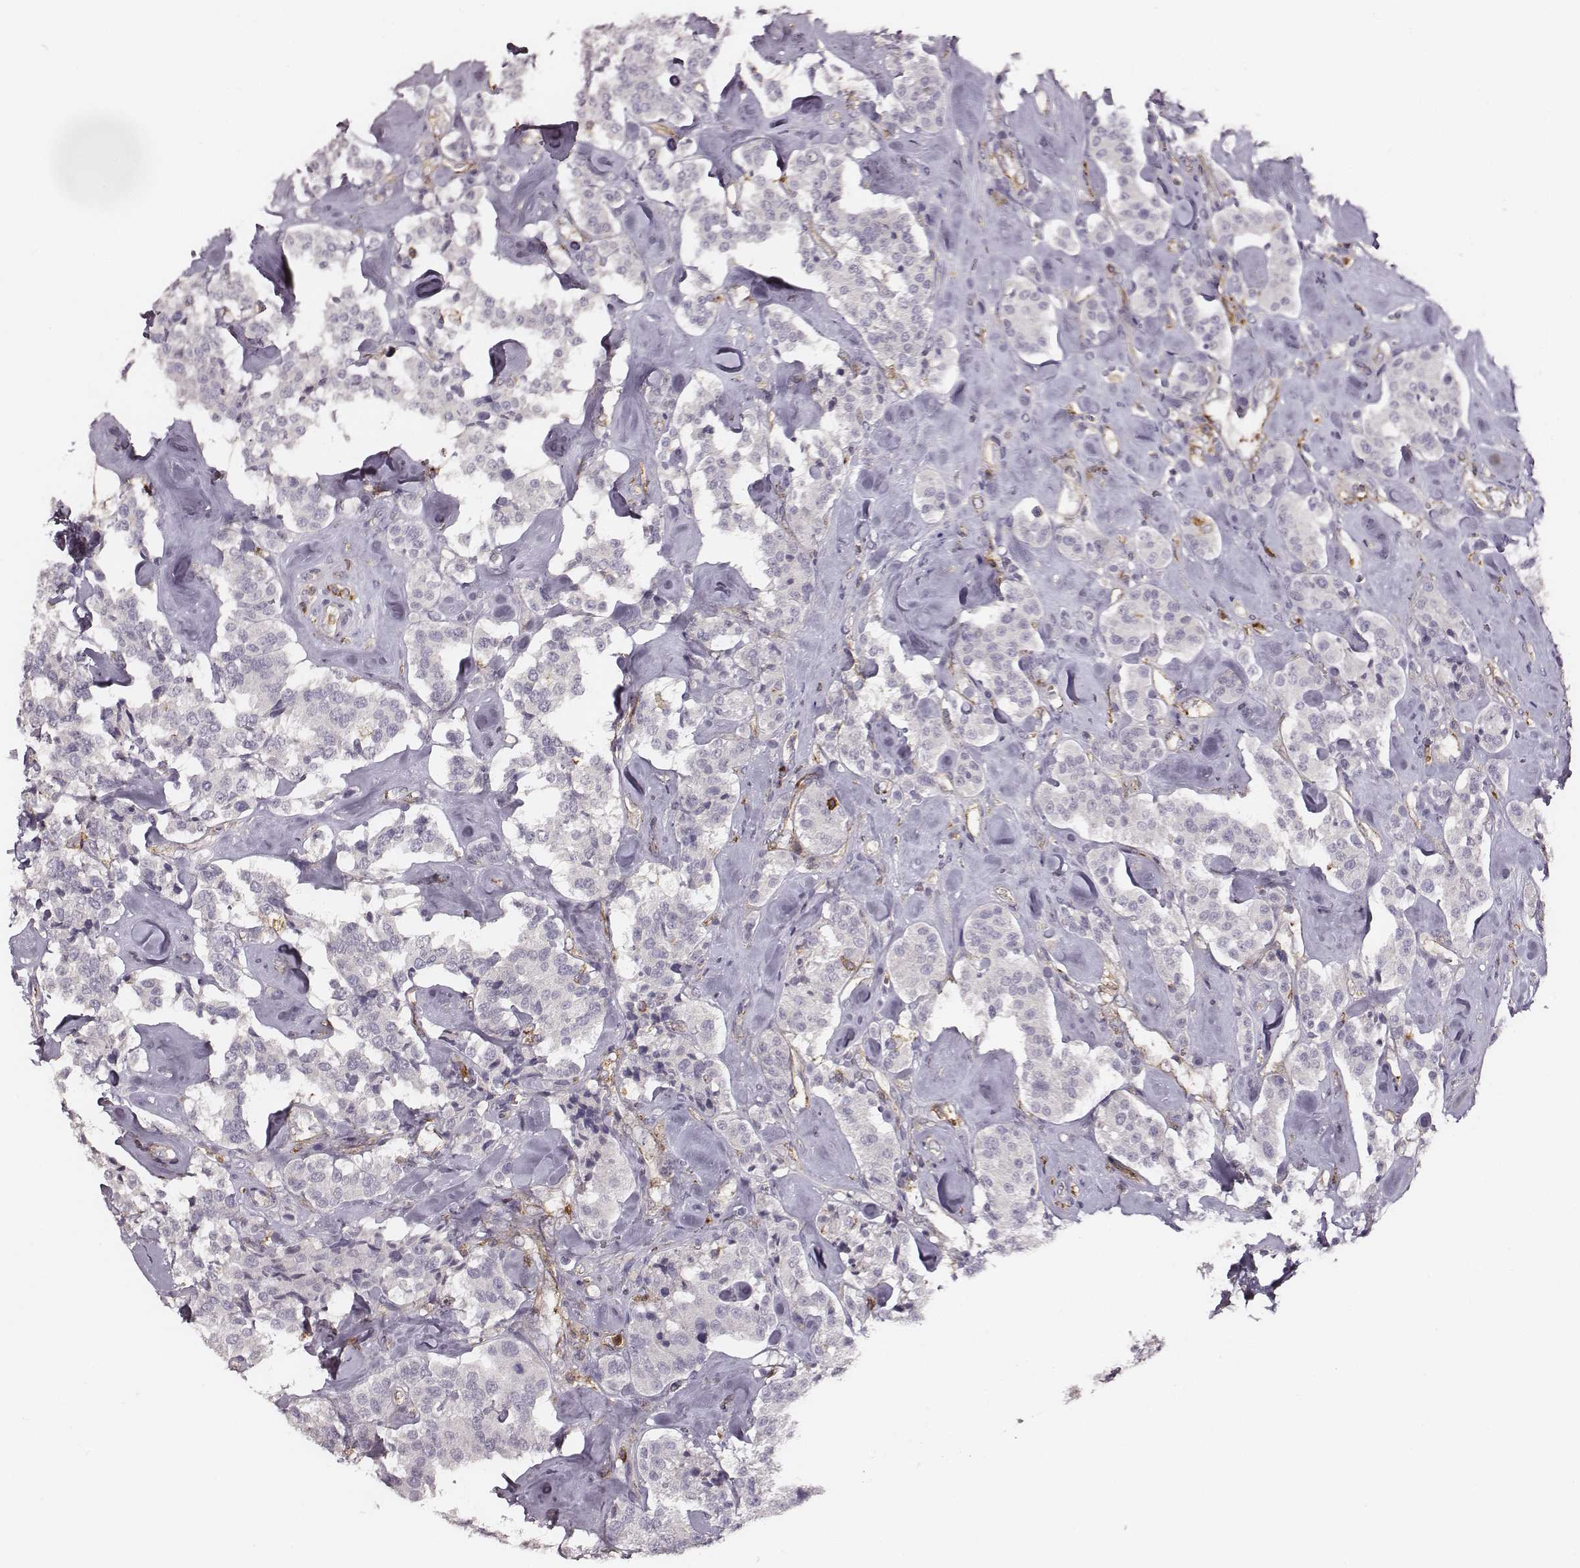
{"staining": {"intensity": "negative", "quantity": "none", "location": "none"}, "tissue": "carcinoid", "cell_type": "Tumor cells", "image_type": "cancer", "snomed": [{"axis": "morphology", "description": "Carcinoid, malignant, NOS"}, {"axis": "topography", "description": "Pancreas"}], "caption": "Malignant carcinoid was stained to show a protein in brown. There is no significant positivity in tumor cells.", "gene": "ZYX", "patient": {"sex": "male", "age": 41}}